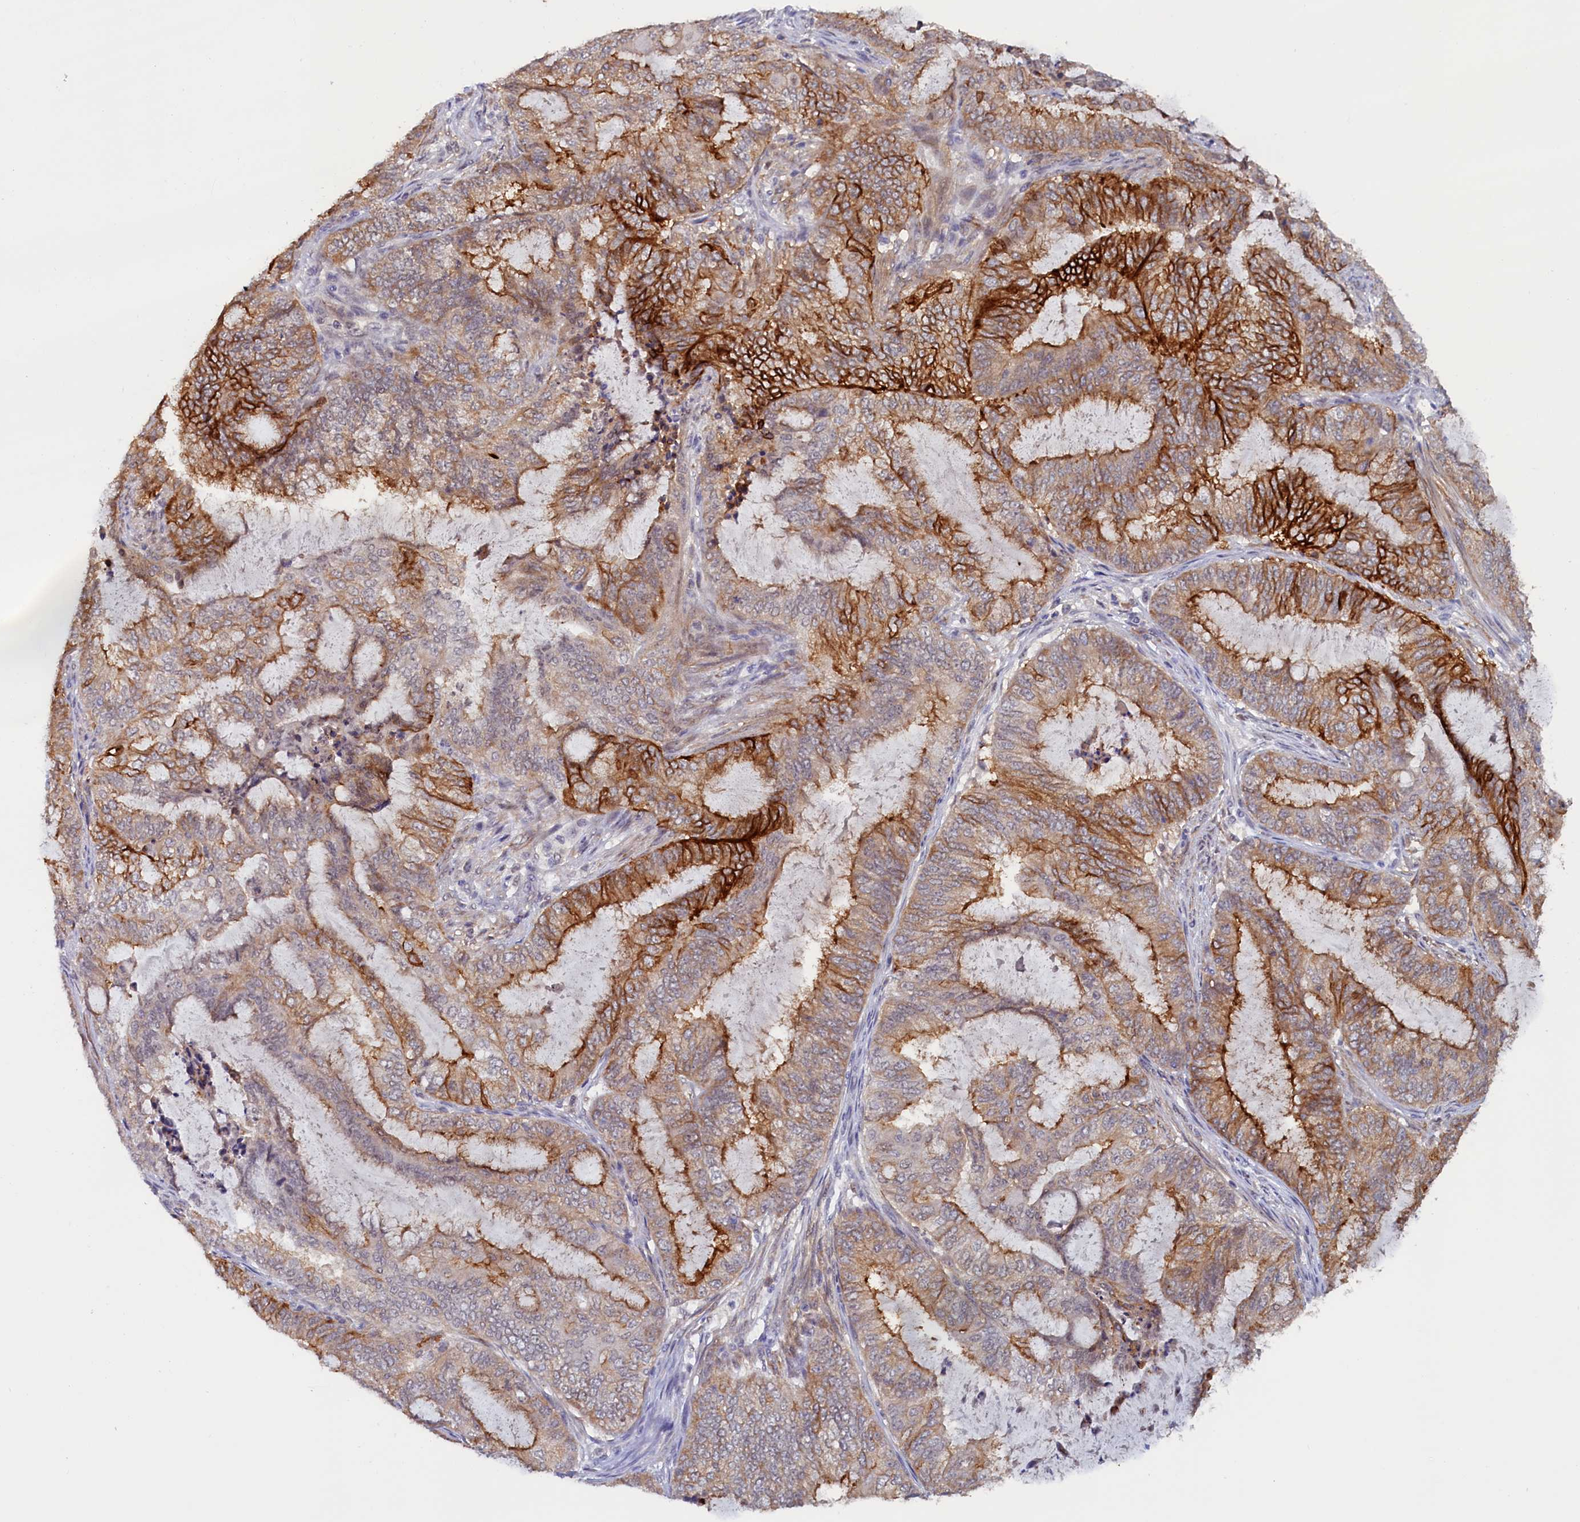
{"staining": {"intensity": "strong", "quantity": "25%-75%", "location": "cytoplasmic/membranous"}, "tissue": "endometrial cancer", "cell_type": "Tumor cells", "image_type": "cancer", "snomed": [{"axis": "morphology", "description": "Adenocarcinoma, NOS"}, {"axis": "topography", "description": "Endometrium"}], "caption": "Human endometrial cancer stained with a protein marker displays strong staining in tumor cells.", "gene": "PACSIN3", "patient": {"sex": "female", "age": 51}}